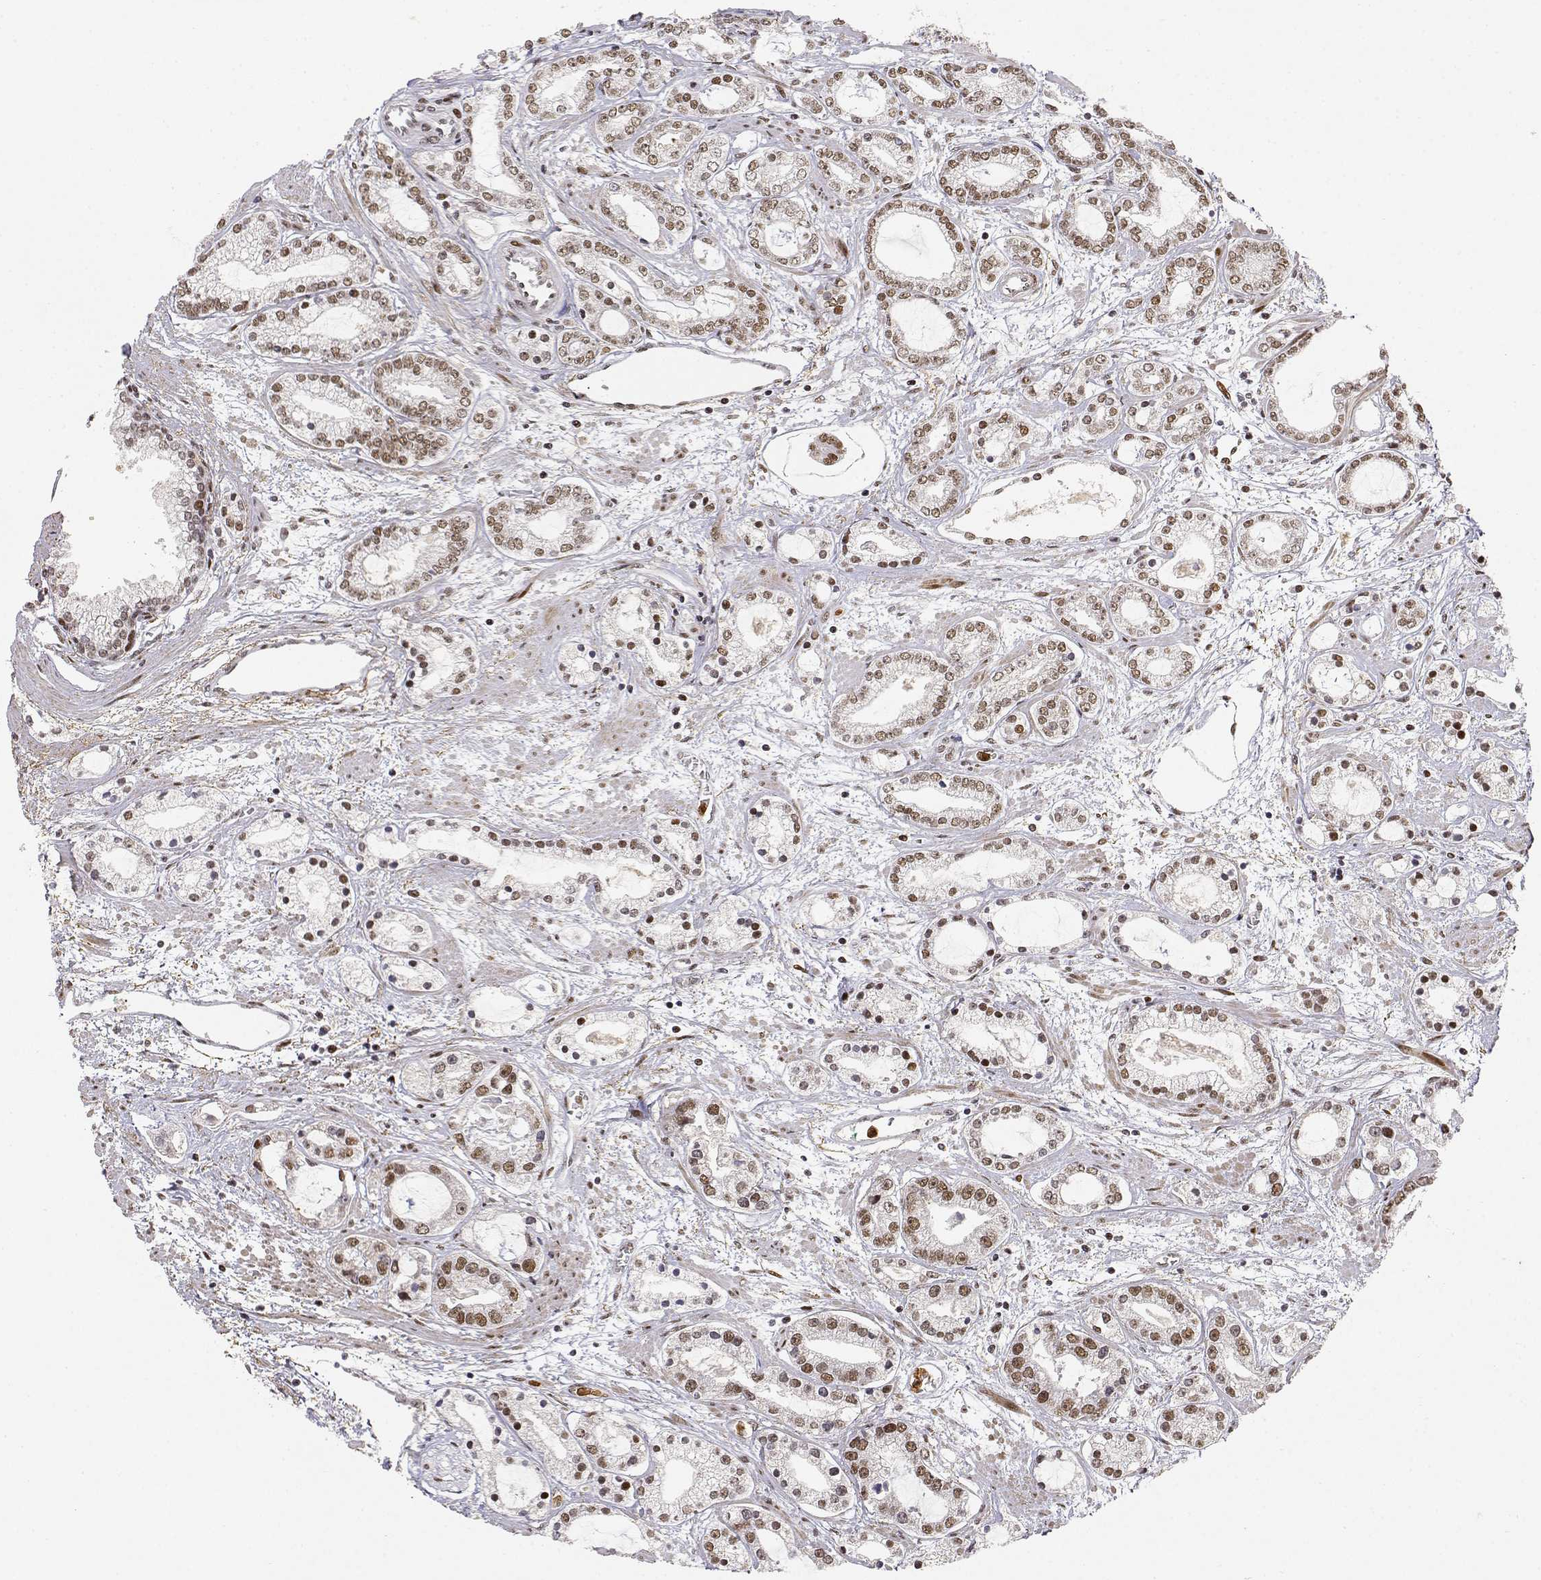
{"staining": {"intensity": "weak", "quantity": ">75%", "location": "nuclear"}, "tissue": "prostate cancer", "cell_type": "Tumor cells", "image_type": "cancer", "snomed": [{"axis": "morphology", "description": "Adenocarcinoma, Medium grade"}, {"axis": "topography", "description": "Prostate"}], "caption": "Immunohistochemistry (IHC) (DAB) staining of prostate adenocarcinoma (medium-grade) displays weak nuclear protein expression in about >75% of tumor cells. The protein is stained brown, and the nuclei are stained in blue (DAB IHC with brightfield microscopy, high magnification).", "gene": "RSF1", "patient": {"sex": "male", "age": 57}}